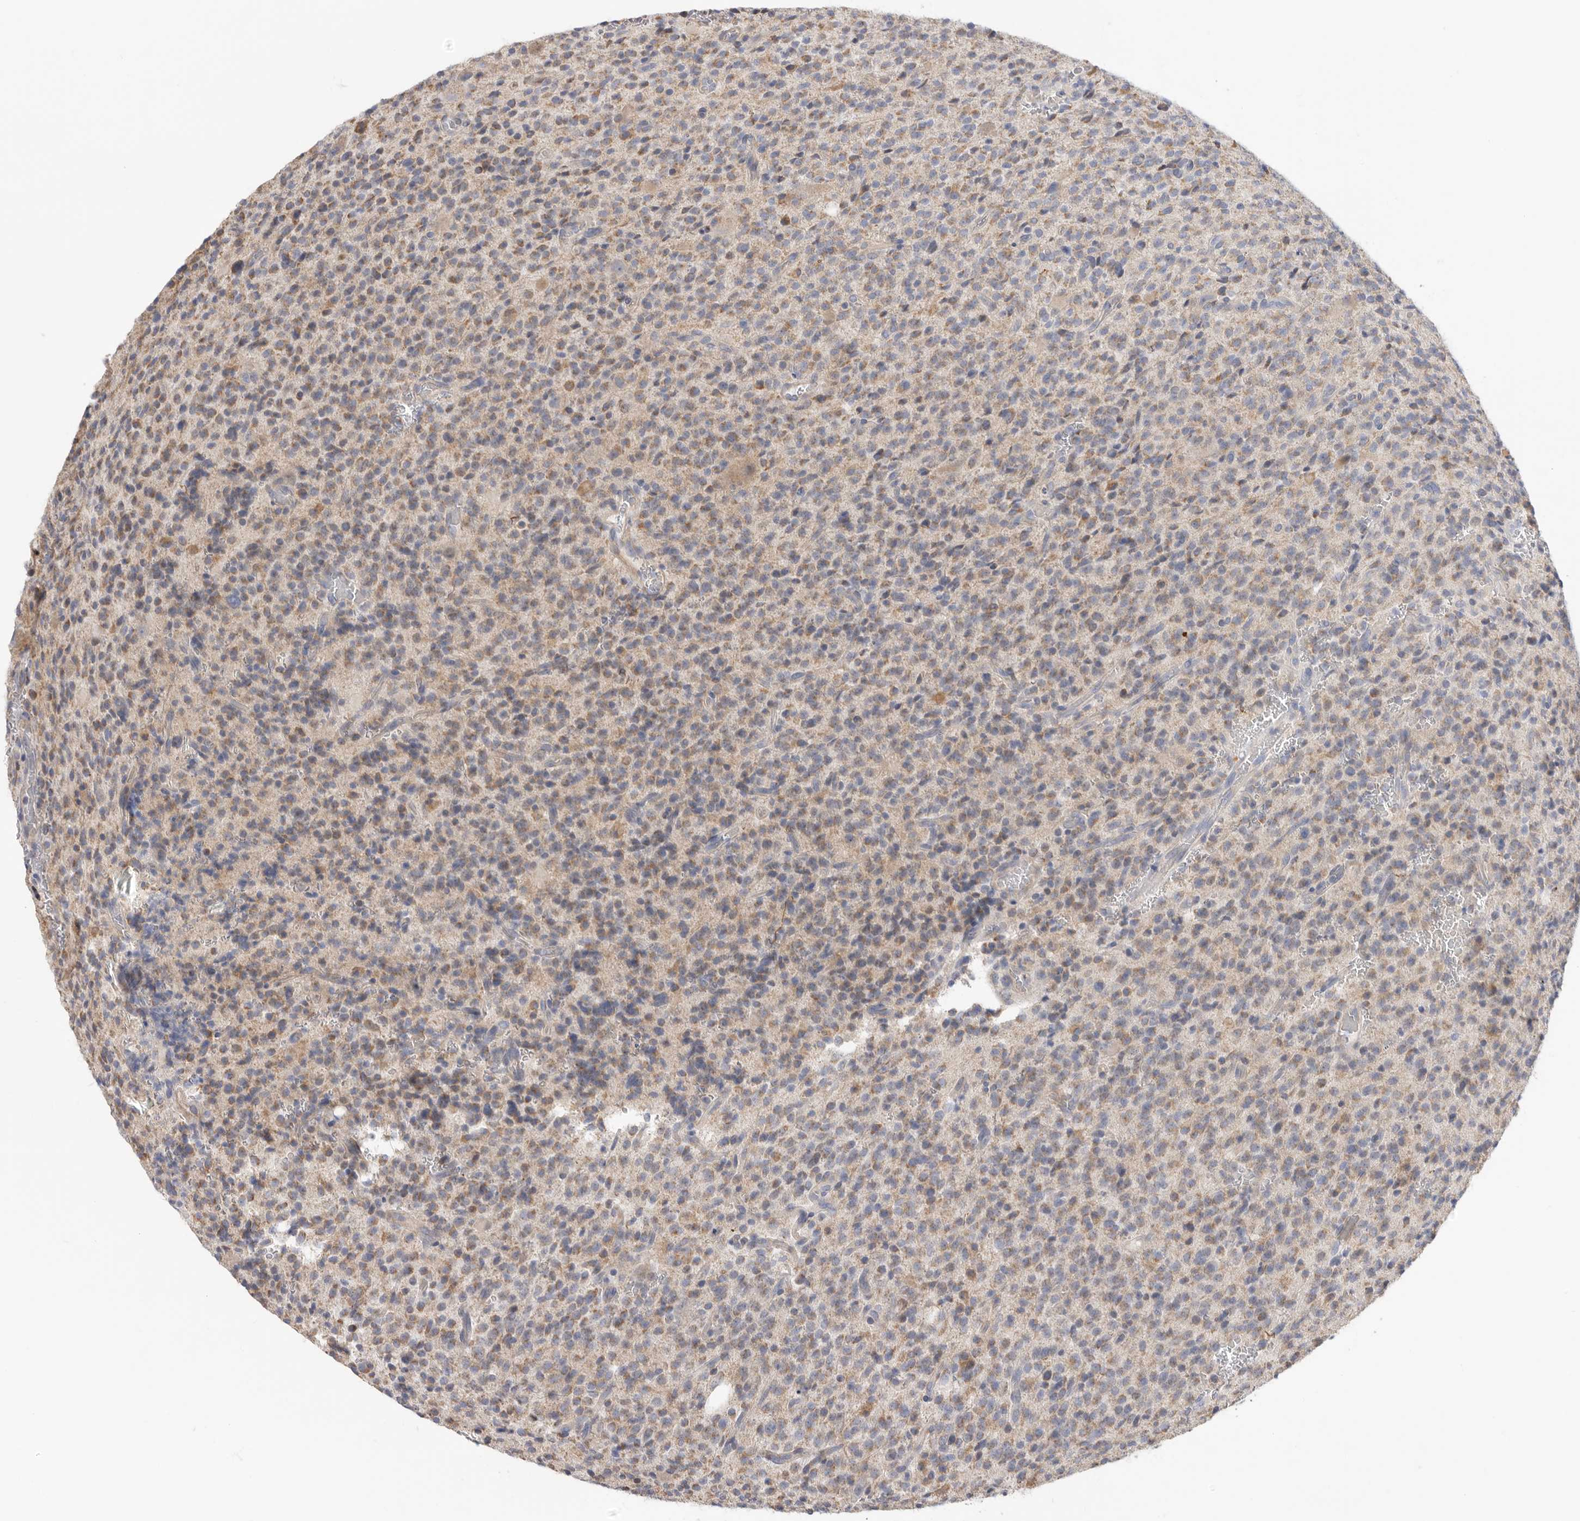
{"staining": {"intensity": "weak", "quantity": "25%-75%", "location": "cytoplasmic/membranous"}, "tissue": "glioma", "cell_type": "Tumor cells", "image_type": "cancer", "snomed": [{"axis": "morphology", "description": "Glioma, malignant, High grade"}, {"axis": "topography", "description": "Brain"}], "caption": "Protein analysis of glioma tissue displays weak cytoplasmic/membranous staining in about 25%-75% of tumor cells. (DAB (3,3'-diaminobenzidine) IHC, brown staining for protein, blue staining for nuclei).", "gene": "MTFR1L", "patient": {"sex": "male", "age": 34}}